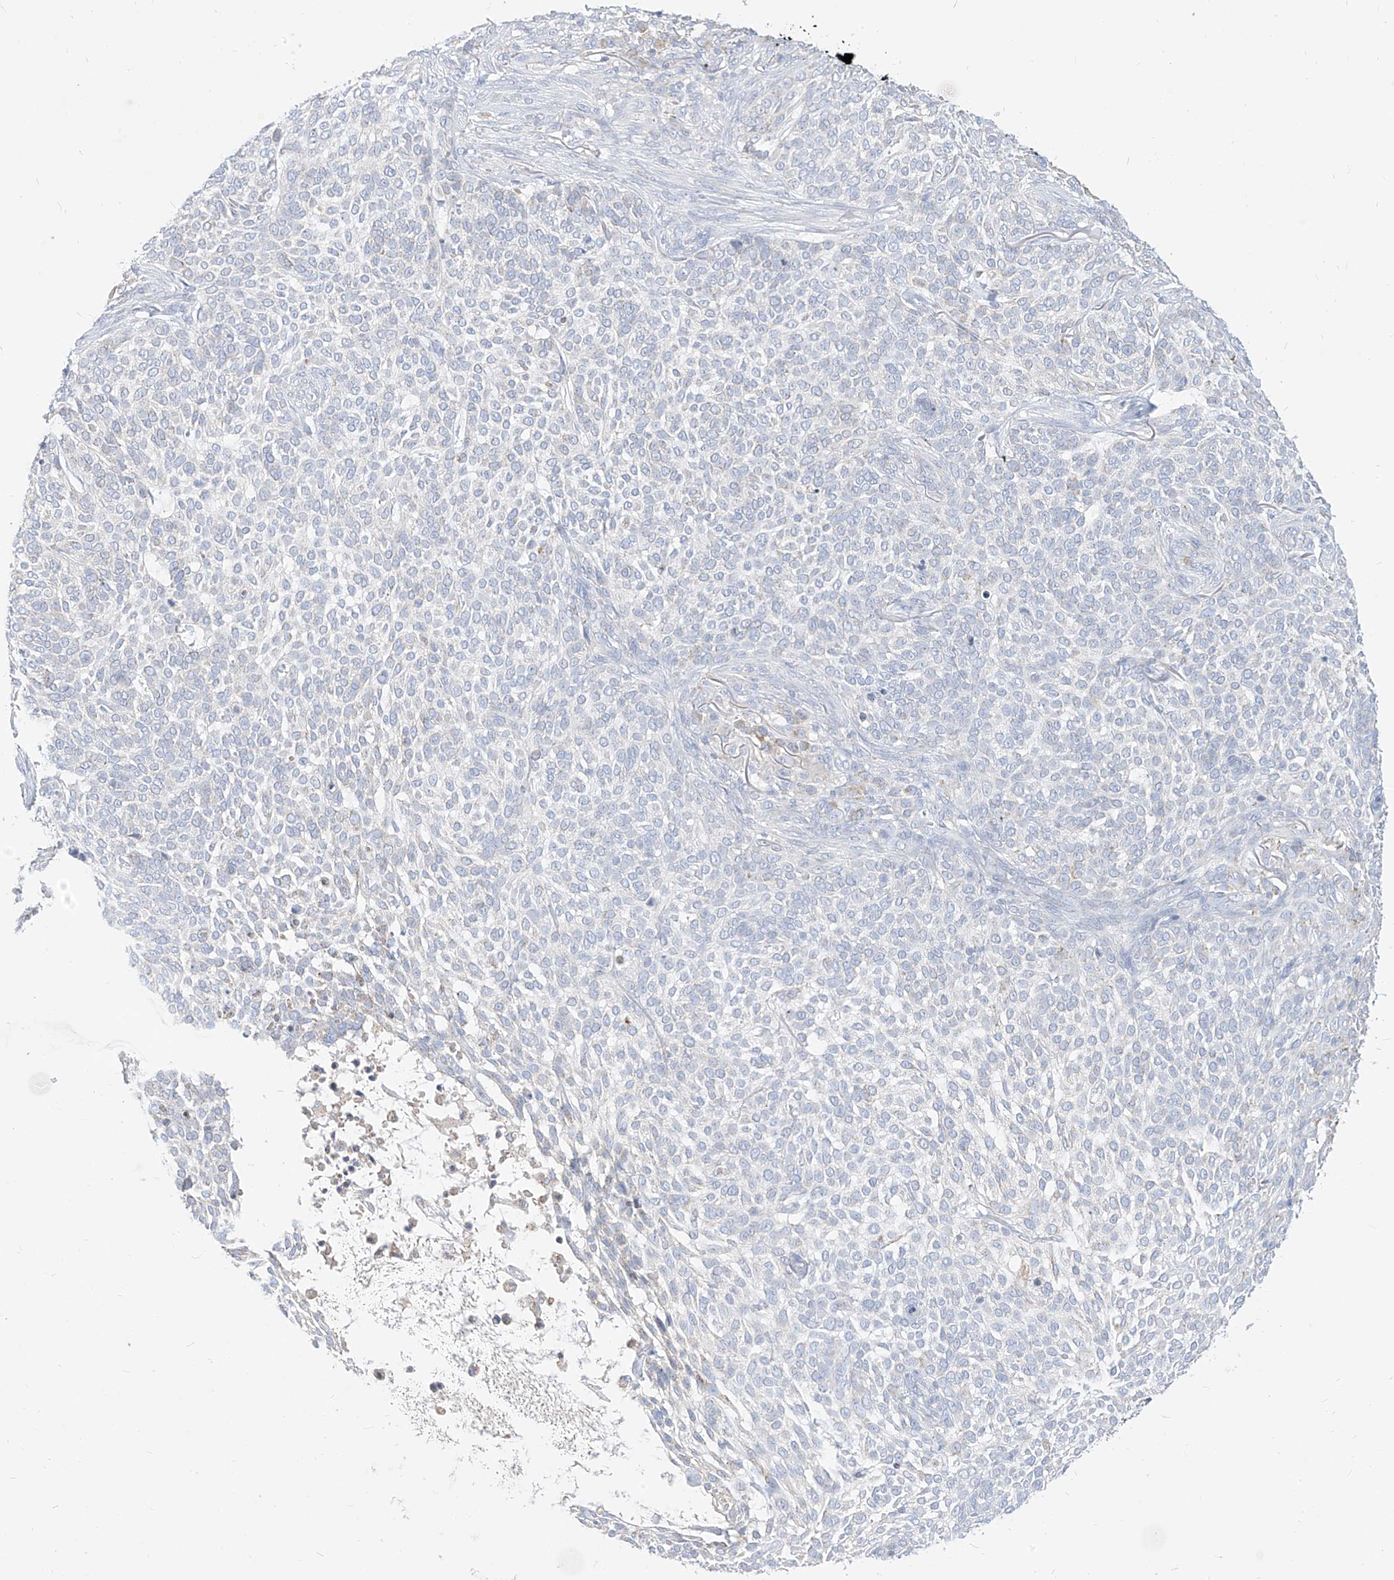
{"staining": {"intensity": "negative", "quantity": "none", "location": "none"}, "tissue": "skin cancer", "cell_type": "Tumor cells", "image_type": "cancer", "snomed": [{"axis": "morphology", "description": "Basal cell carcinoma"}, {"axis": "topography", "description": "Skin"}], "caption": "Immunohistochemistry (IHC) image of neoplastic tissue: skin cancer (basal cell carcinoma) stained with DAB (3,3'-diaminobenzidine) exhibits no significant protein positivity in tumor cells. (Stains: DAB immunohistochemistry with hematoxylin counter stain, Microscopy: brightfield microscopy at high magnification).", "gene": "RASA2", "patient": {"sex": "female", "age": 64}}